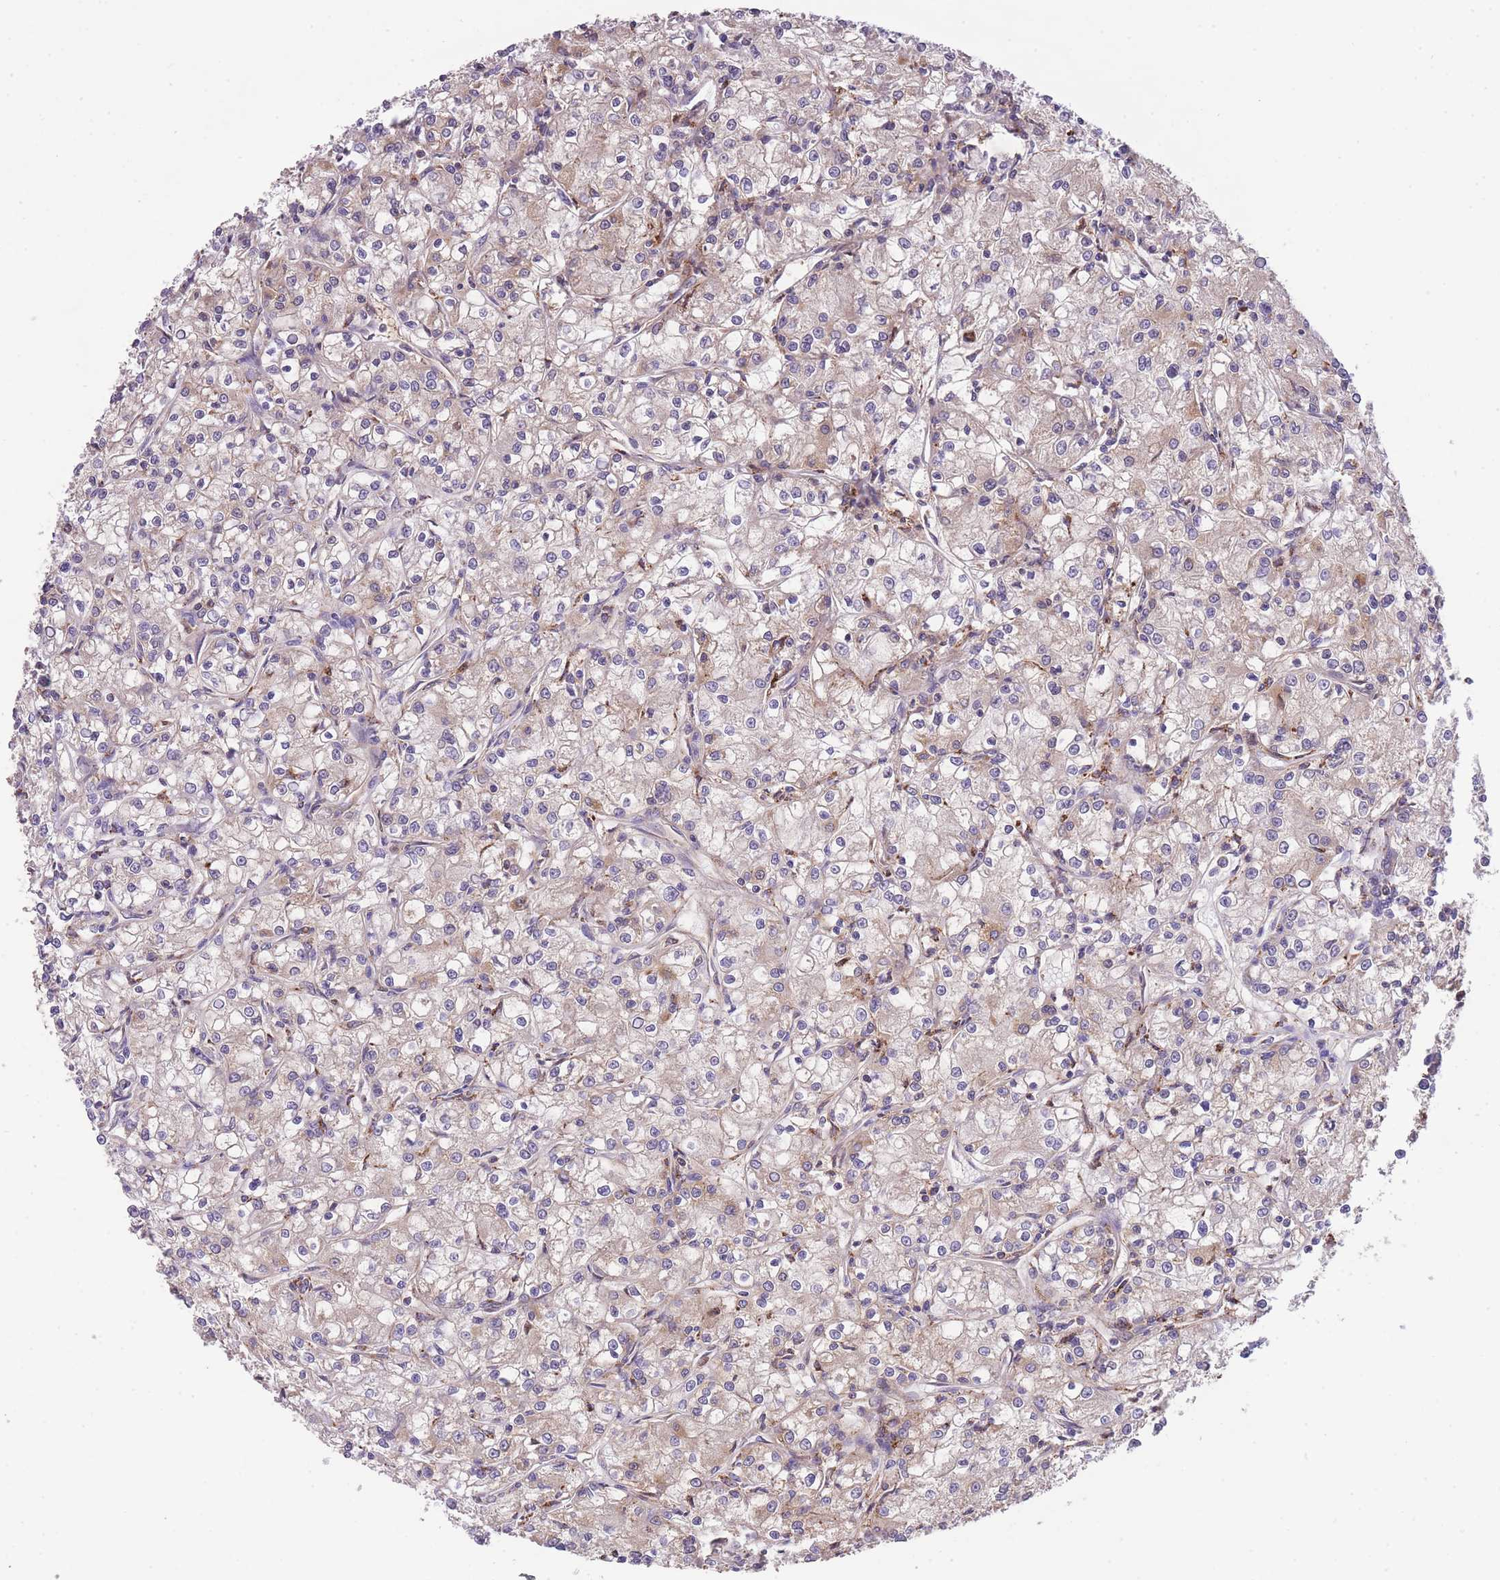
{"staining": {"intensity": "weak", "quantity": "<25%", "location": "cytoplasmic/membranous"}, "tissue": "renal cancer", "cell_type": "Tumor cells", "image_type": "cancer", "snomed": [{"axis": "morphology", "description": "Adenocarcinoma, NOS"}, {"axis": "topography", "description": "Kidney"}], "caption": "Tumor cells show no significant protein expression in renal cancer.", "gene": "ST3GAL3", "patient": {"sex": "female", "age": 59}}